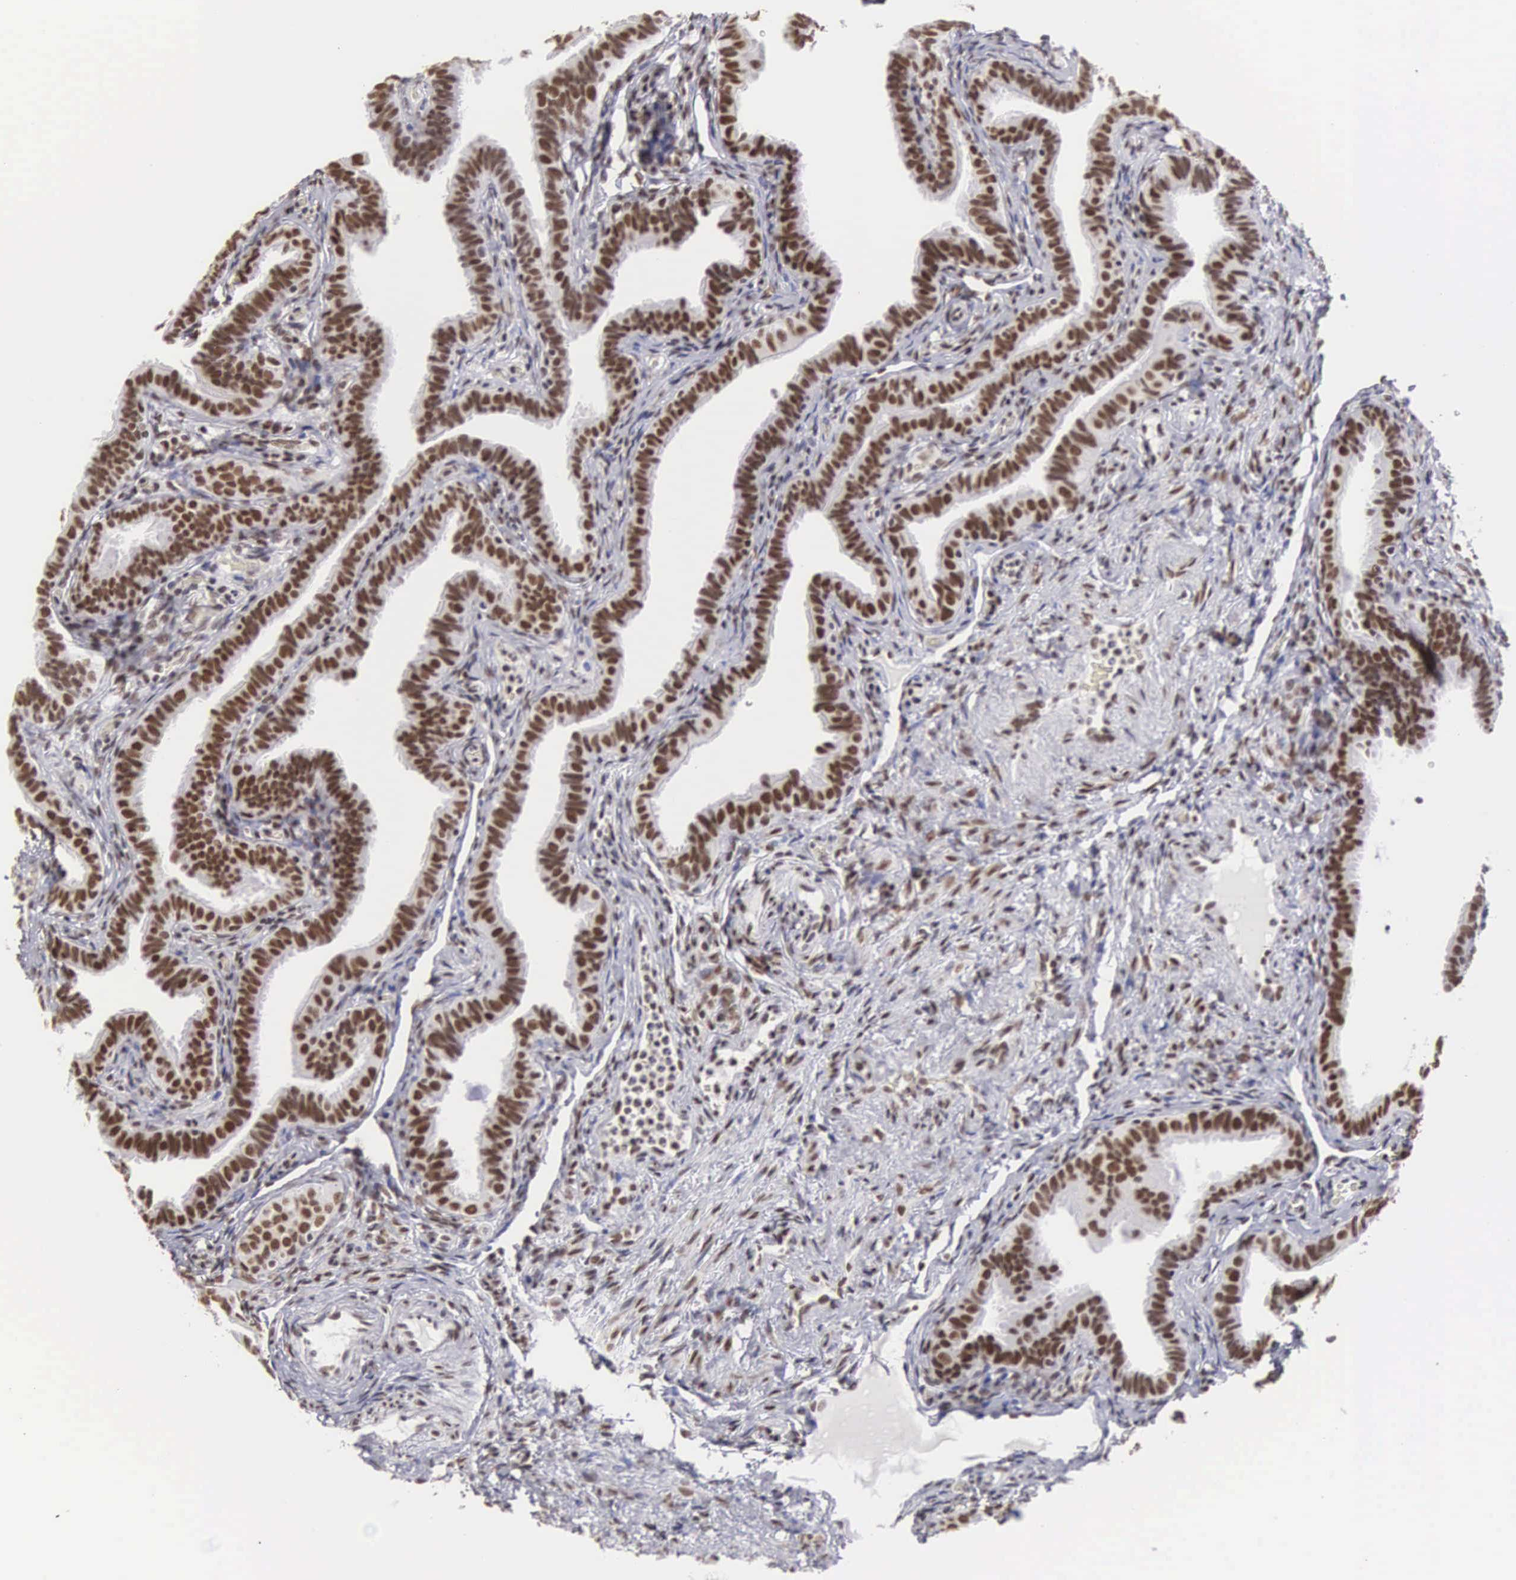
{"staining": {"intensity": "moderate", "quantity": "25%-75%", "location": "nuclear"}, "tissue": "fallopian tube", "cell_type": "Glandular cells", "image_type": "normal", "snomed": [{"axis": "morphology", "description": "Normal tissue, NOS"}, {"axis": "topography", "description": "Fallopian tube"}], "caption": "Immunohistochemistry (IHC) image of normal fallopian tube: human fallopian tube stained using IHC reveals medium levels of moderate protein expression localized specifically in the nuclear of glandular cells, appearing as a nuclear brown color.", "gene": "CSTF2", "patient": {"sex": "female", "age": 38}}